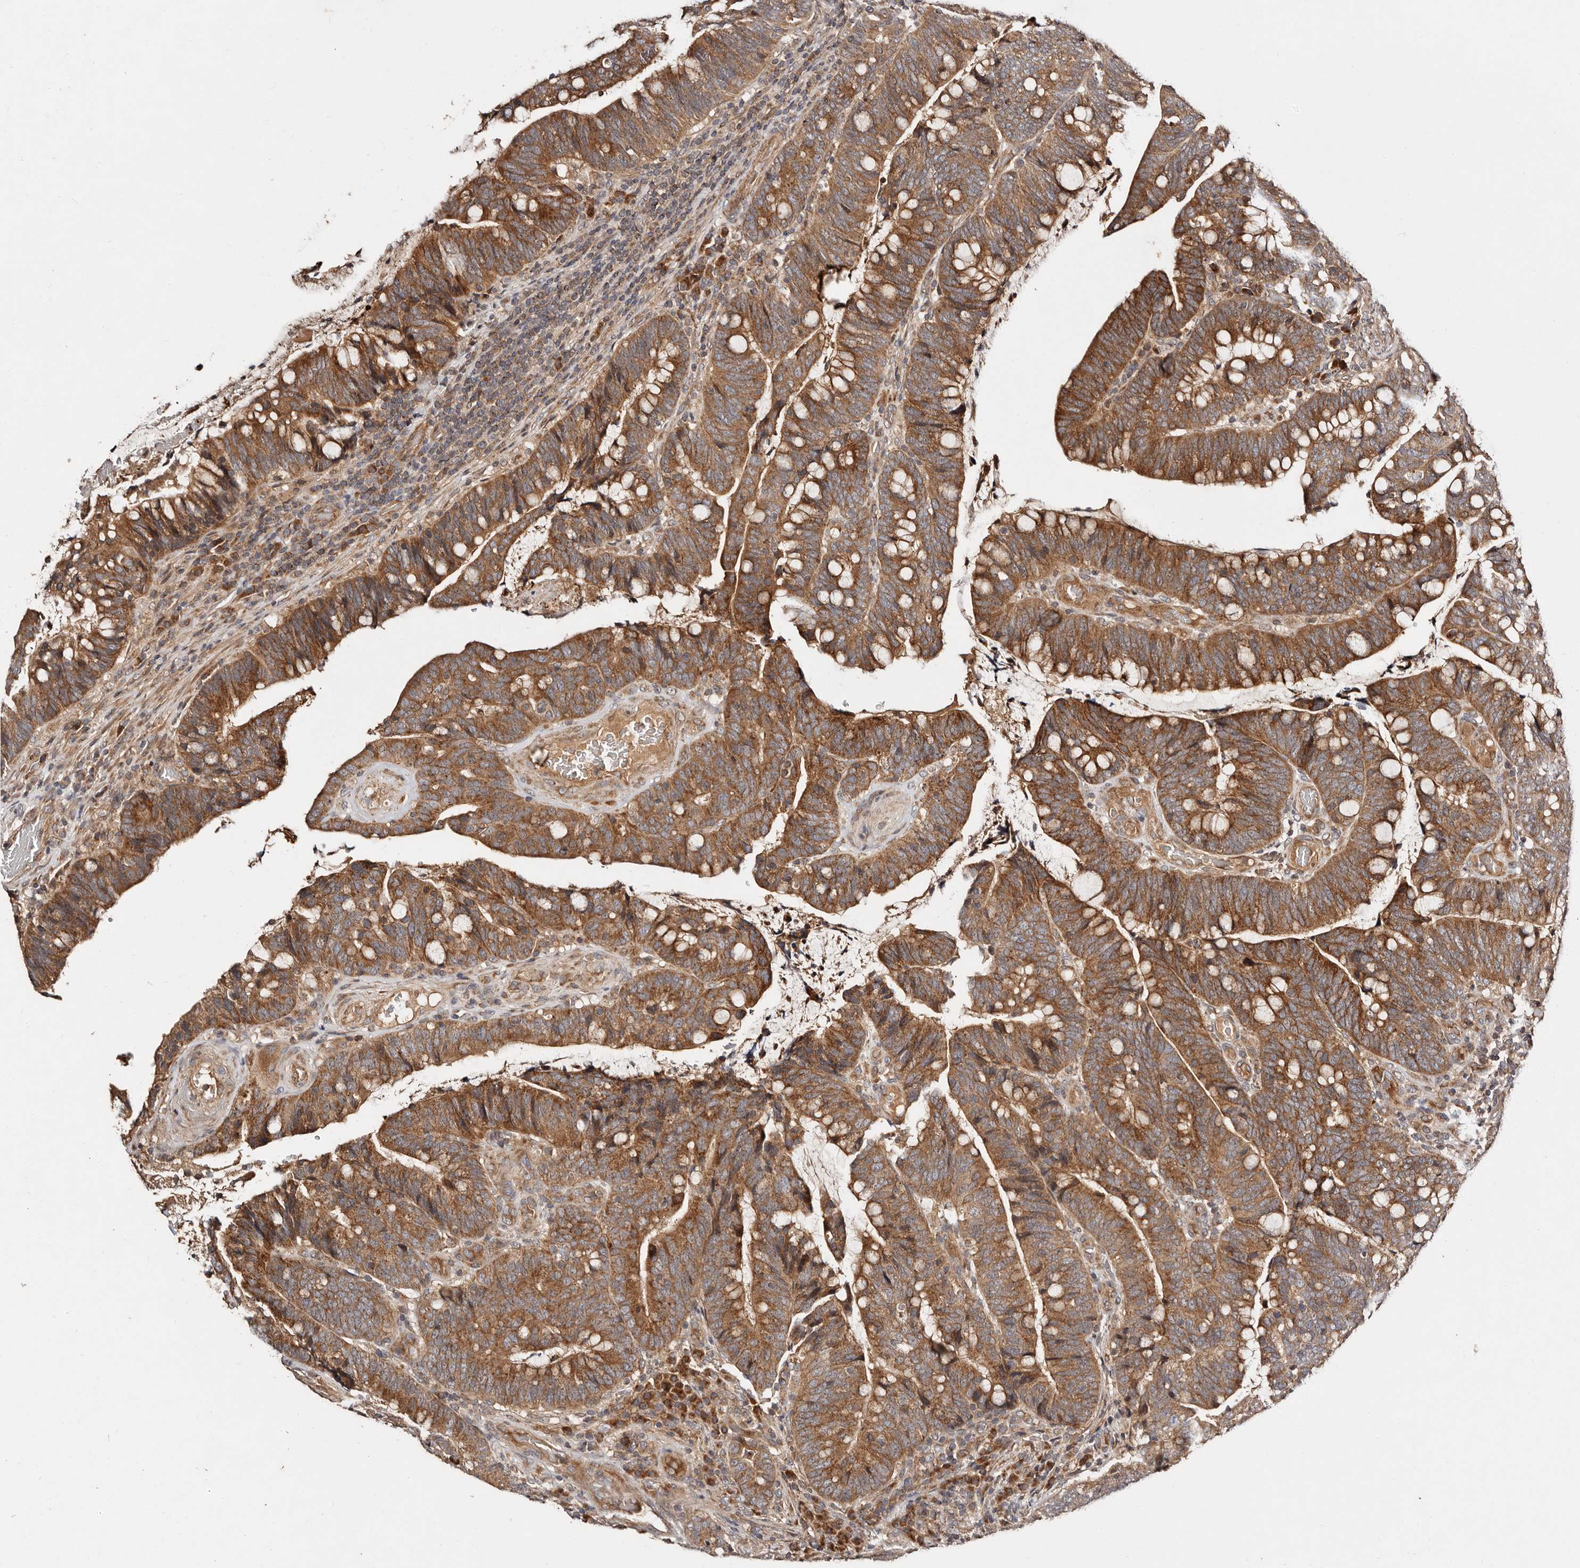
{"staining": {"intensity": "strong", "quantity": ">75%", "location": "cytoplasmic/membranous"}, "tissue": "colorectal cancer", "cell_type": "Tumor cells", "image_type": "cancer", "snomed": [{"axis": "morphology", "description": "Adenocarcinoma, NOS"}, {"axis": "topography", "description": "Colon"}], "caption": "A brown stain labels strong cytoplasmic/membranous expression of a protein in colorectal cancer (adenocarcinoma) tumor cells. Immunohistochemistry (ihc) stains the protein of interest in brown and the nuclei are stained blue.", "gene": "DENND11", "patient": {"sex": "female", "age": 66}}